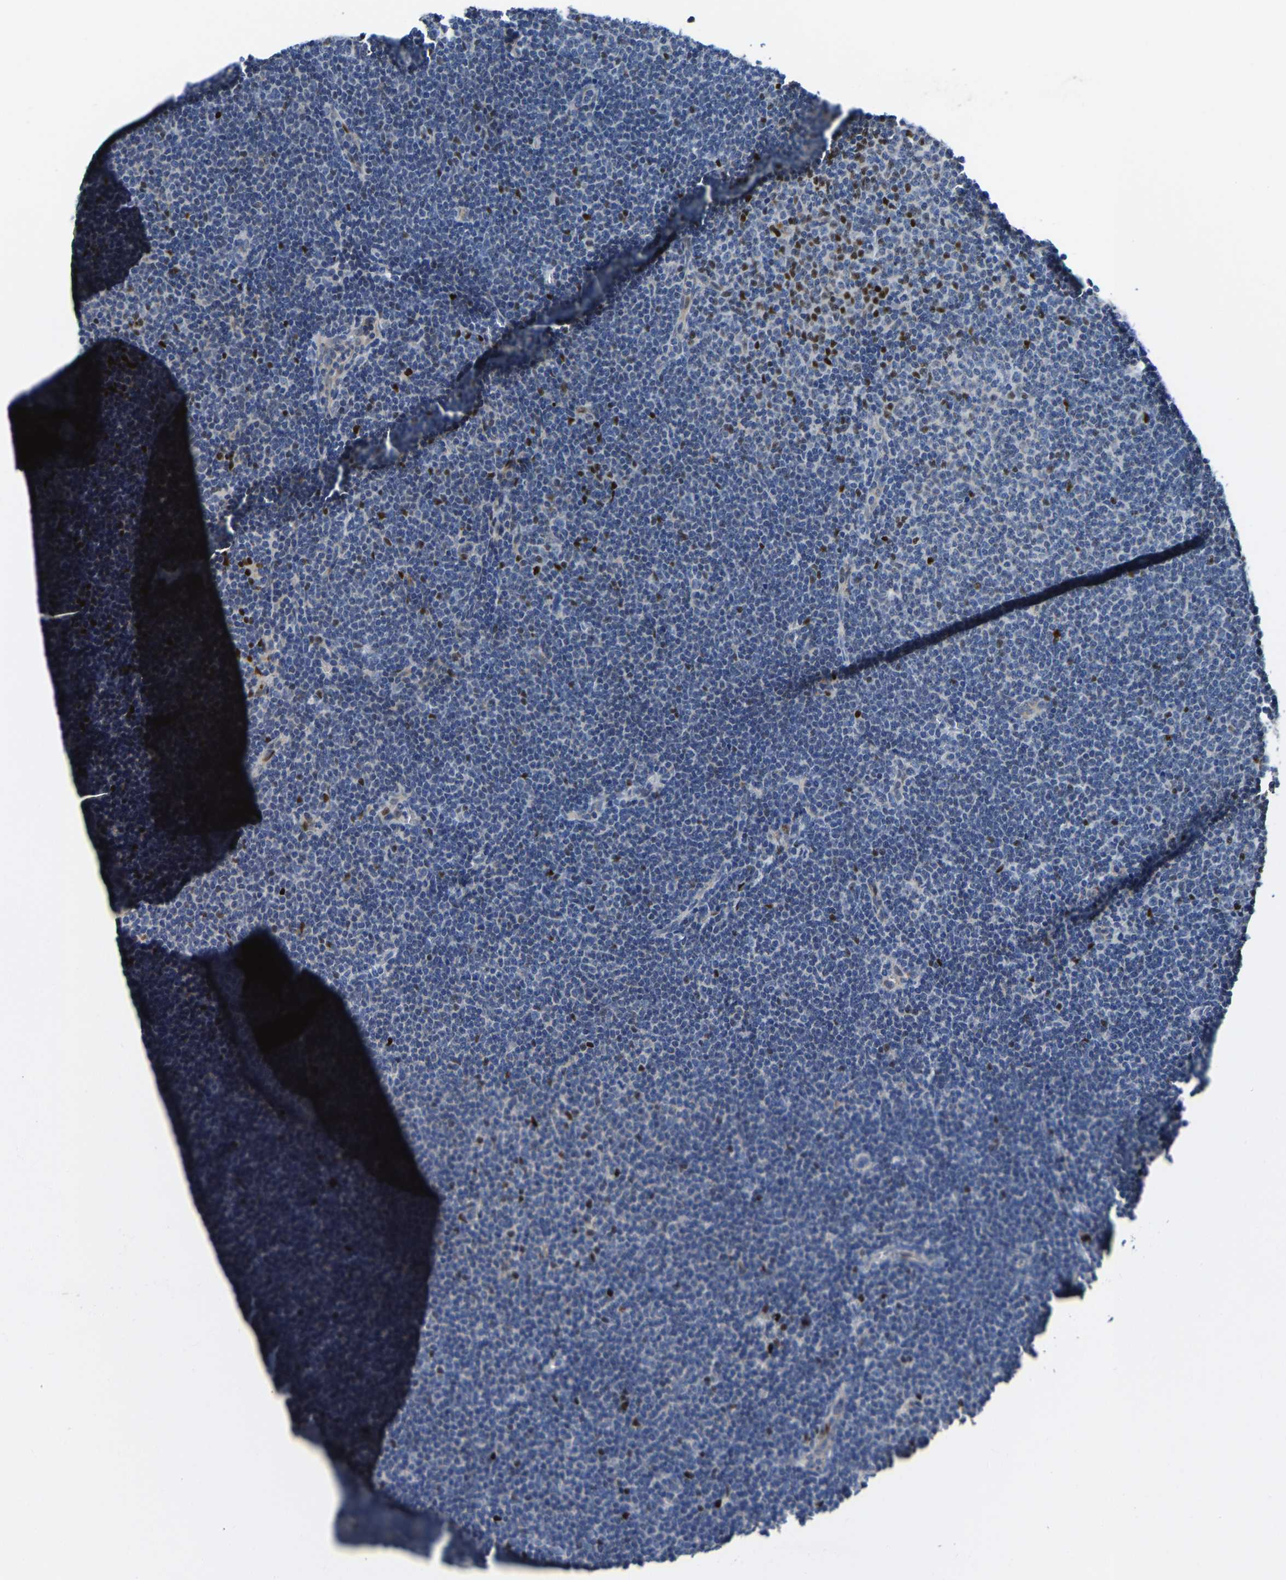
{"staining": {"intensity": "strong", "quantity": "<25%", "location": "nuclear"}, "tissue": "lymphoma", "cell_type": "Tumor cells", "image_type": "cancer", "snomed": [{"axis": "morphology", "description": "Malignant lymphoma, non-Hodgkin's type, Low grade"}, {"axis": "topography", "description": "Lymph node"}], "caption": "Protein analysis of lymphoma tissue shows strong nuclear expression in approximately <25% of tumor cells.", "gene": "EGR1", "patient": {"sex": "female", "age": 53}}